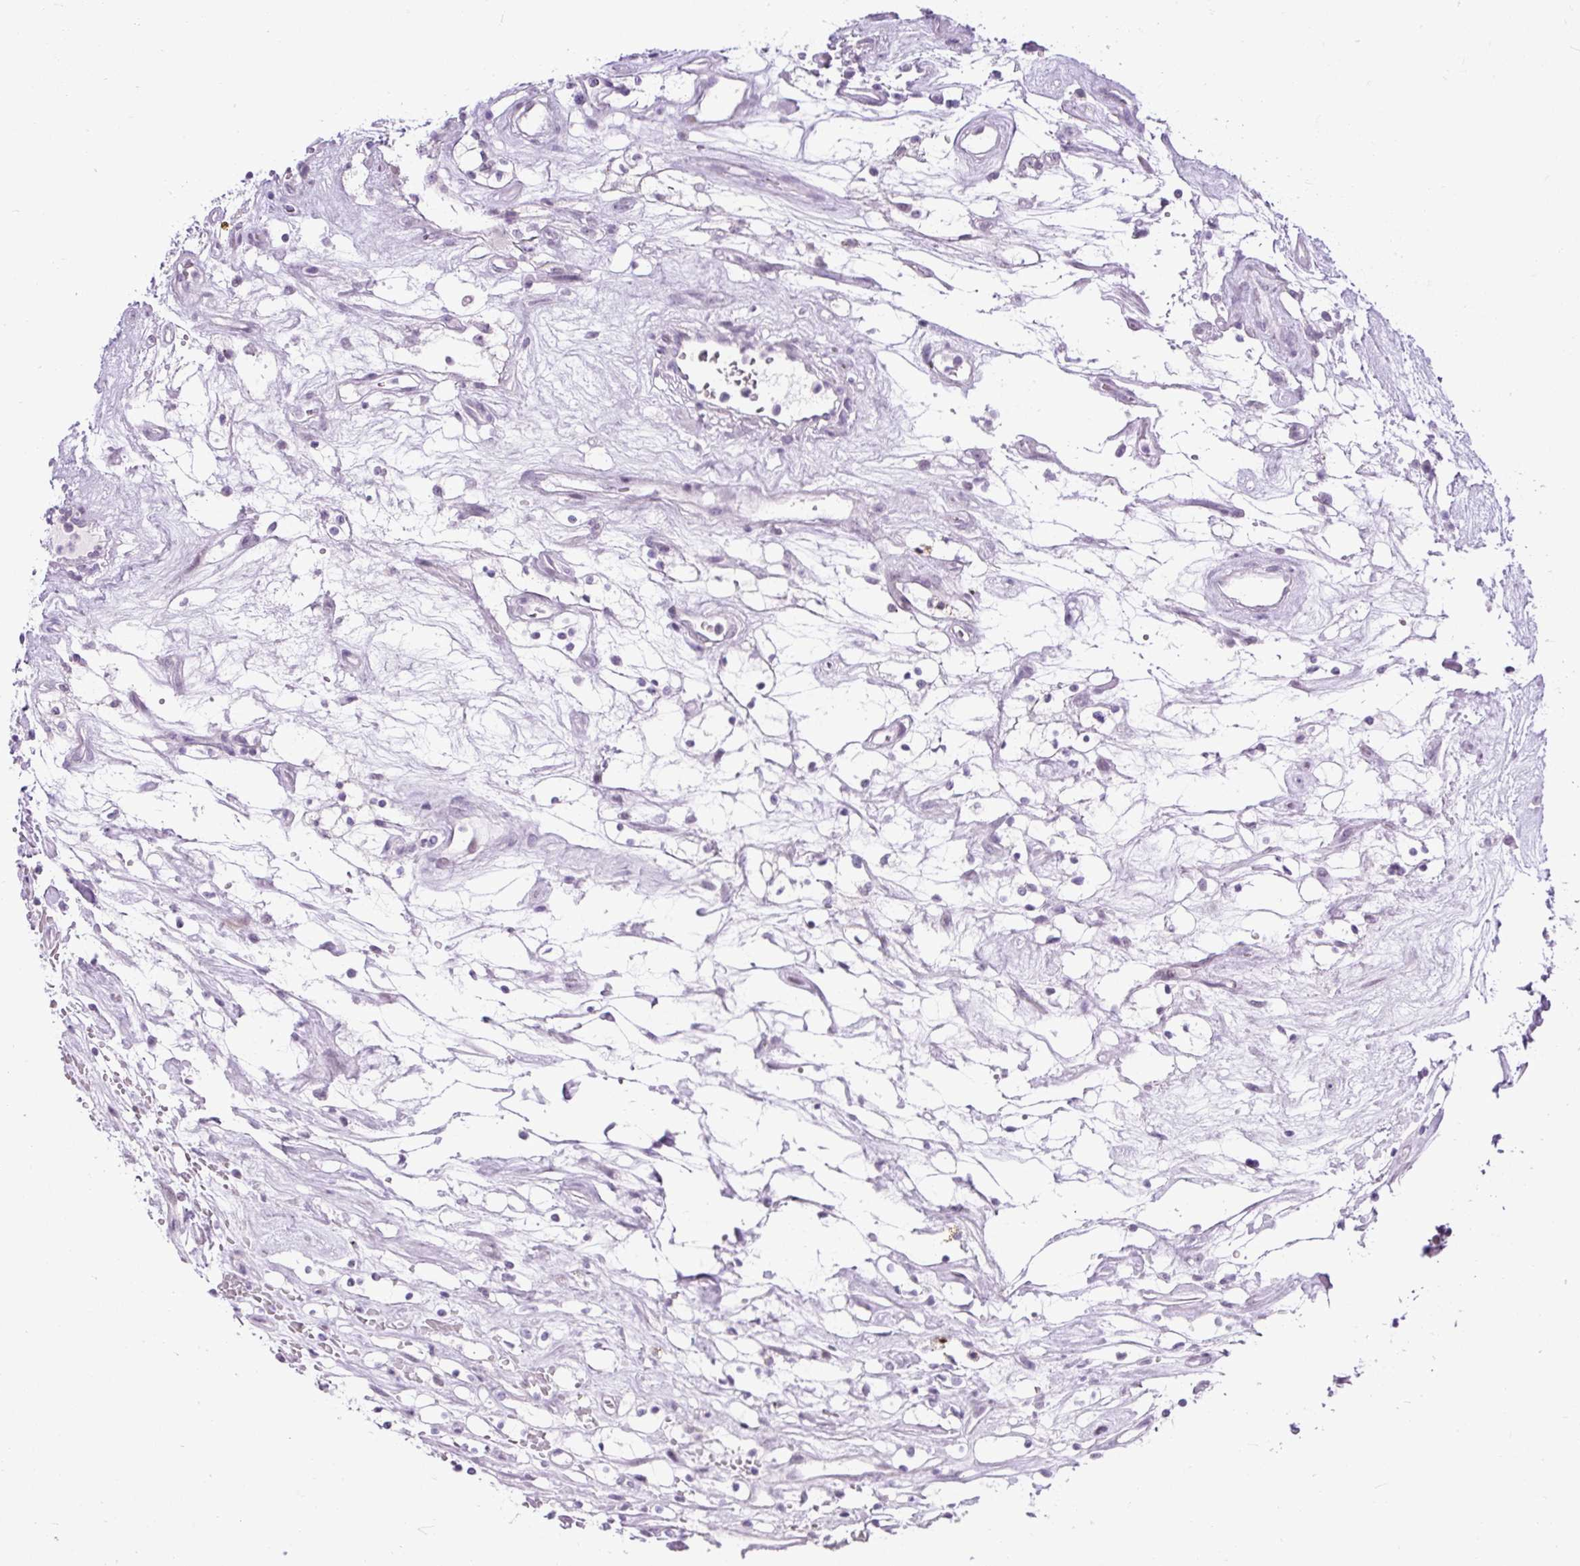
{"staining": {"intensity": "negative", "quantity": "none", "location": "none"}, "tissue": "renal cancer", "cell_type": "Tumor cells", "image_type": "cancer", "snomed": [{"axis": "morphology", "description": "Adenocarcinoma, NOS"}, {"axis": "topography", "description": "Kidney"}], "caption": "DAB immunohistochemical staining of adenocarcinoma (renal) exhibits no significant expression in tumor cells.", "gene": "WNT10B", "patient": {"sex": "female", "age": 69}}